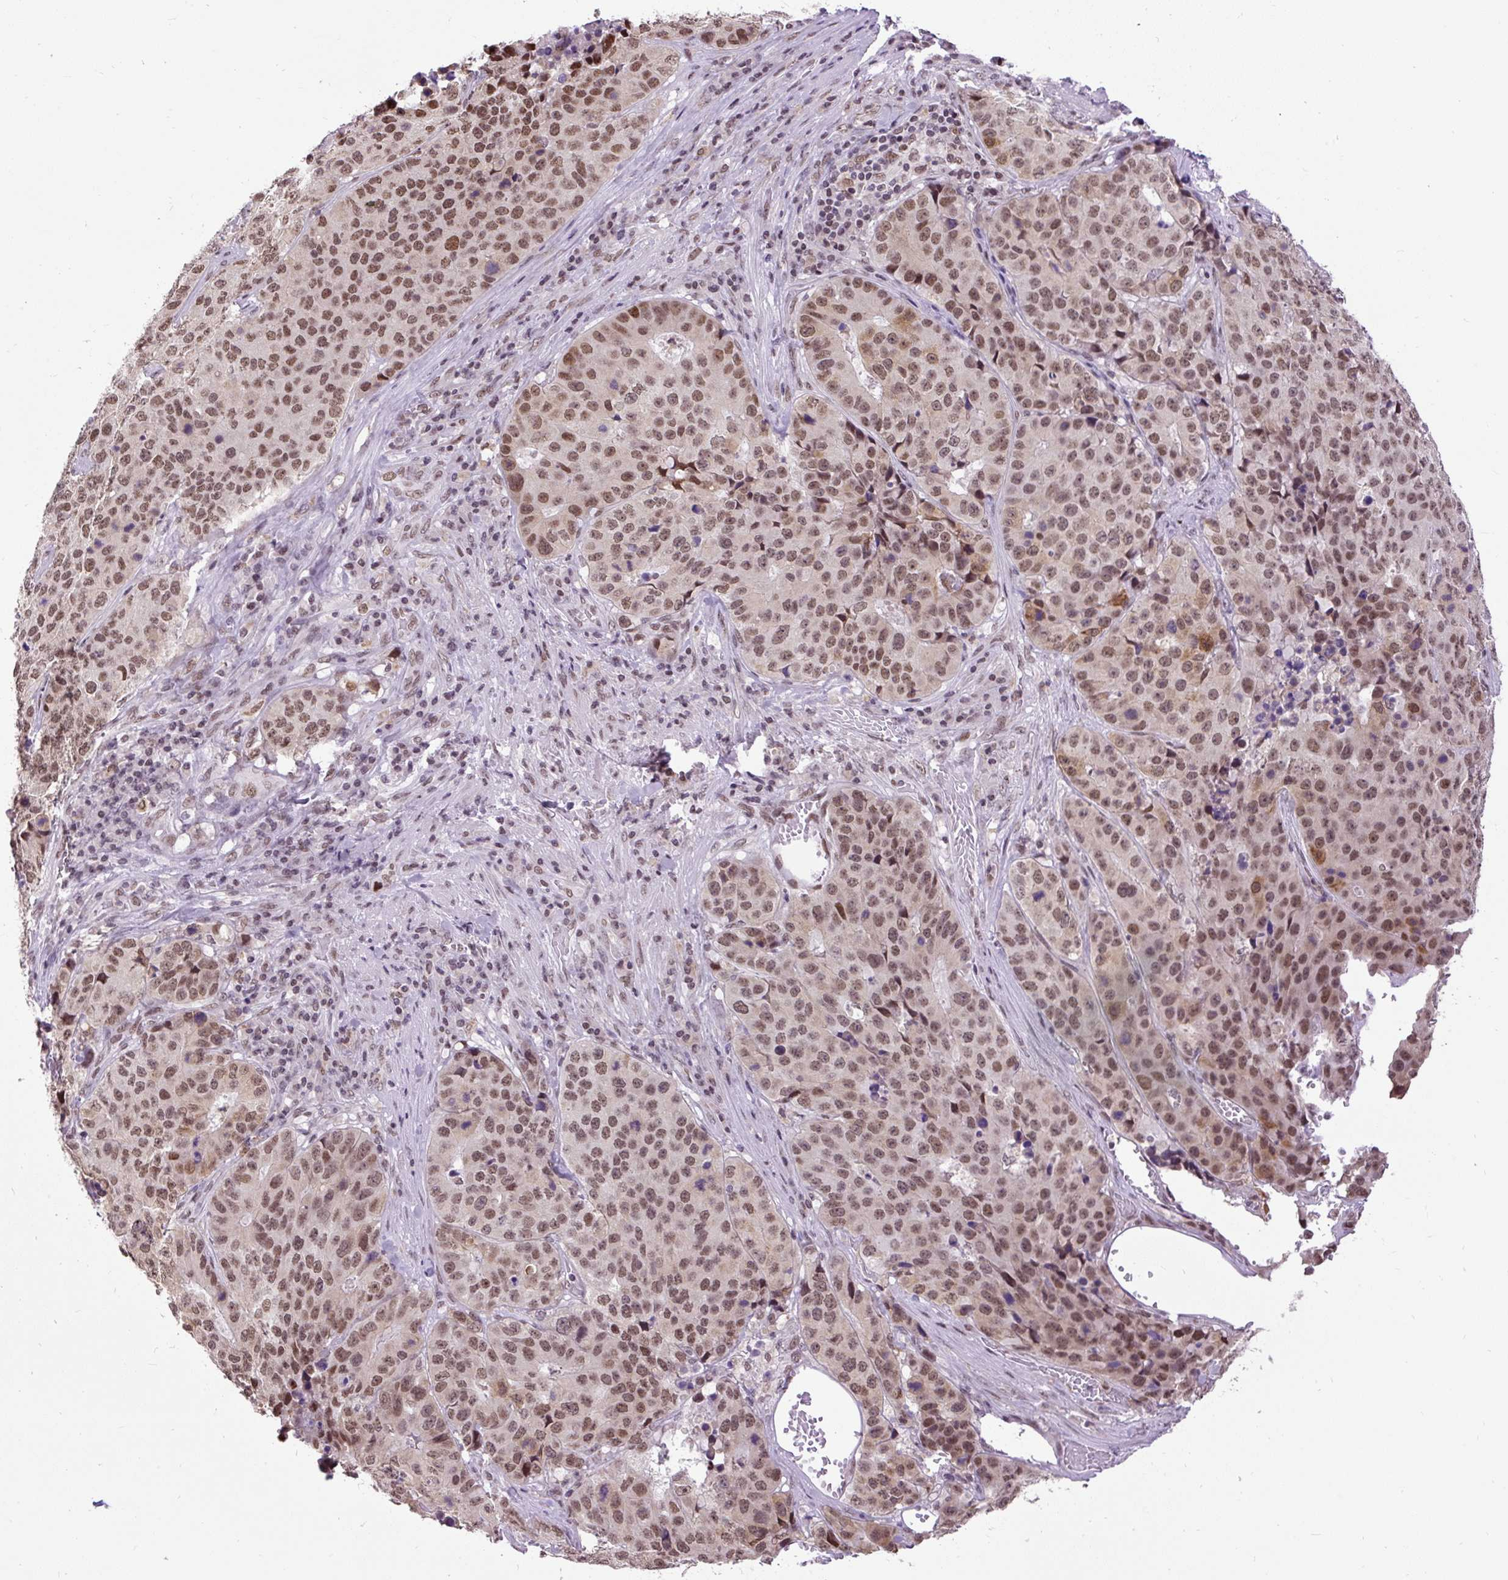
{"staining": {"intensity": "moderate", "quantity": ">75%", "location": "nuclear"}, "tissue": "stomach cancer", "cell_type": "Tumor cells", "image_type": "cancer", "snomed": [{"axis": "morphology", "description": "Adenocarcinoma, NOS"}, {"axis": "topography", "description": "Stomach"}], "caption": "The micrograph demonstrates a brown stain indicating the presence of a protein in the nuclear of tumor cells in adenocarcinoma (stomach).", "gene": "ZNF672", "patient": {"sex": "male", "age": 71}}